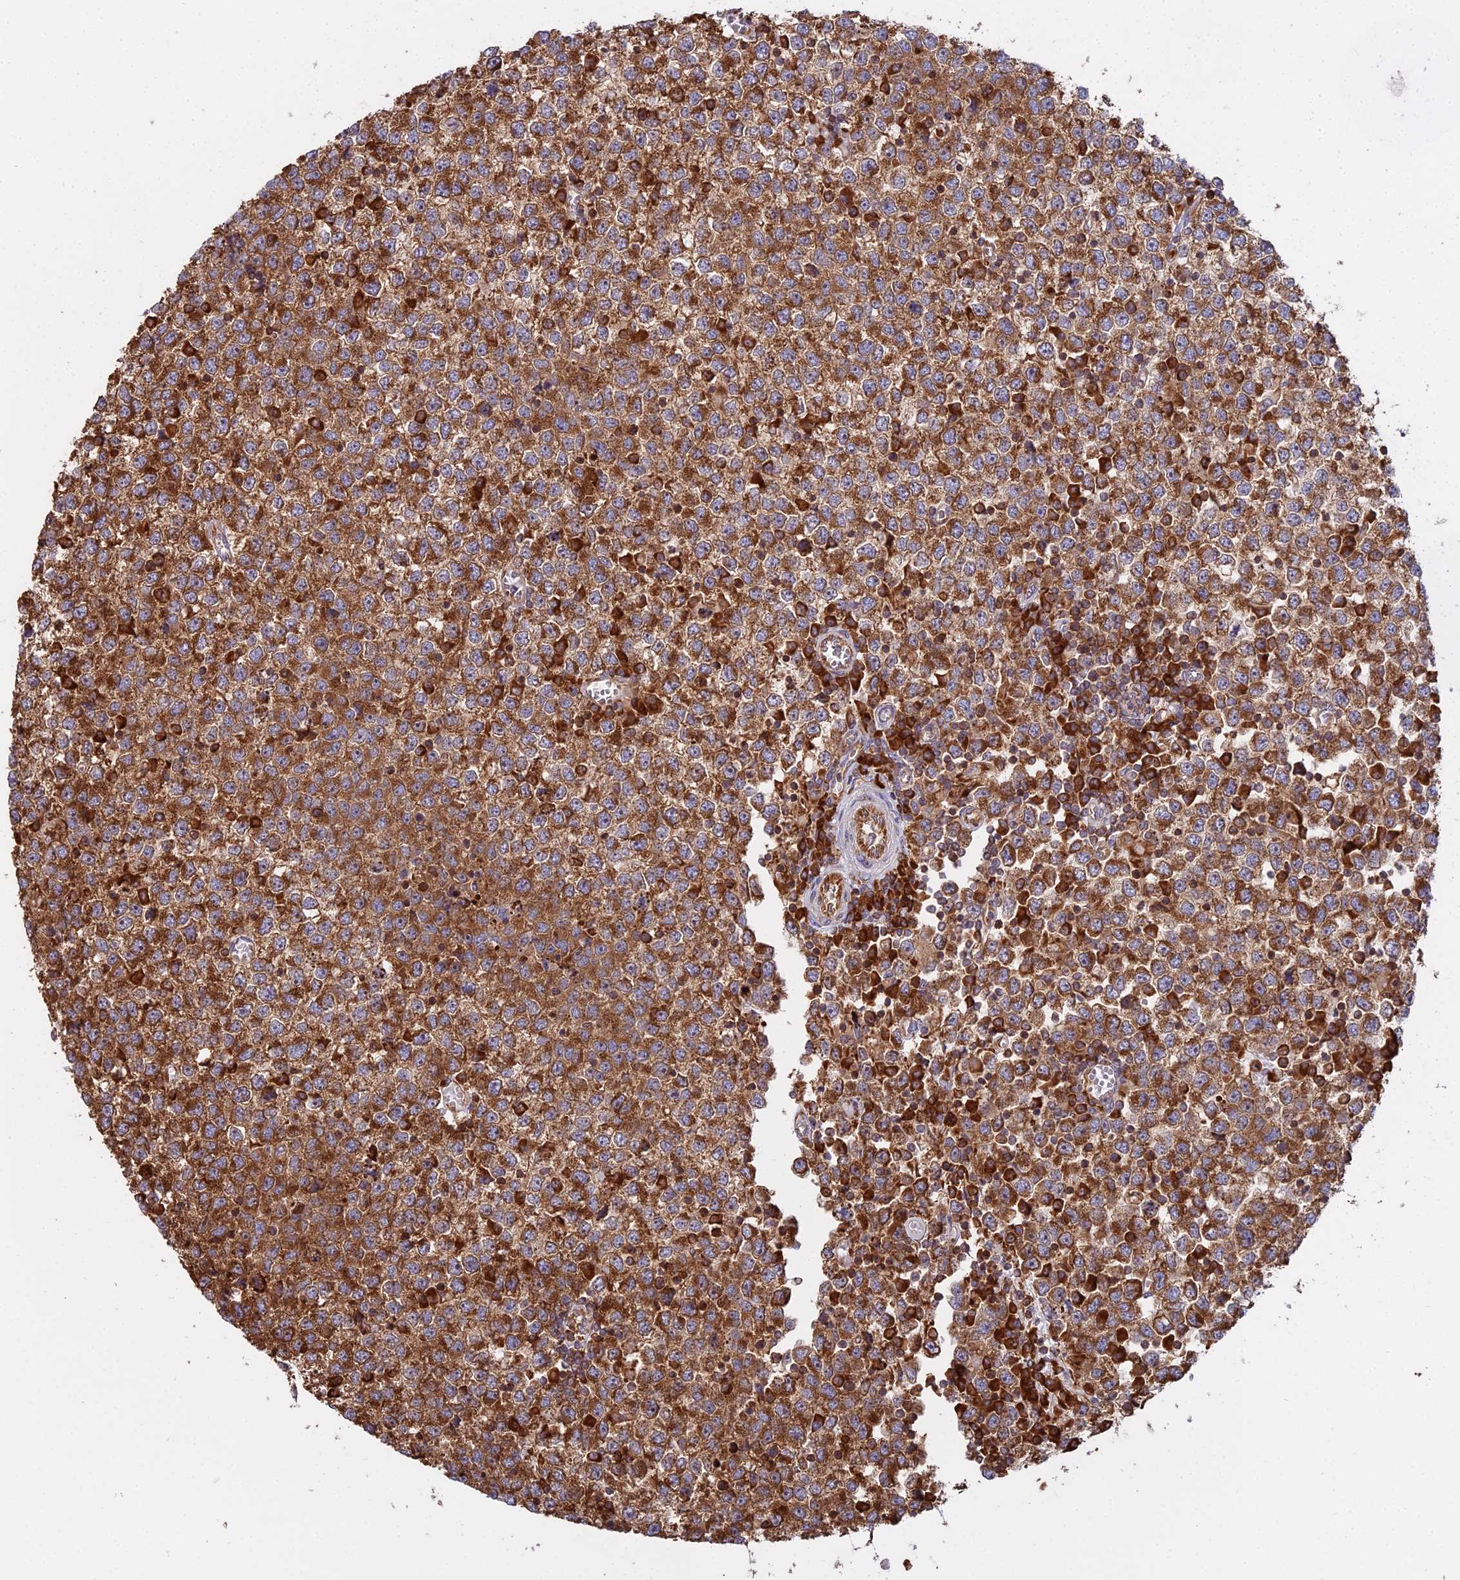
{"staining": {"intensity": "strong", "quantity": ">75%", "location": "cytoplasmic/membranous"}, "tissue": "testis cancer", "cell_type": "Tumor cells", "image_type": "cancer", "snomed": [{"axis": "morphology", "description": "Seminoma, NOS"}, {"axis": "topography", "description": "Testis"}], "caption": "Strong cytoplasmic/membranous protein expression is present in approximately >75% of tumor cells in testis cancer.", "gene": "RPL26", "patient": {"sex": "male", "age": 65}}